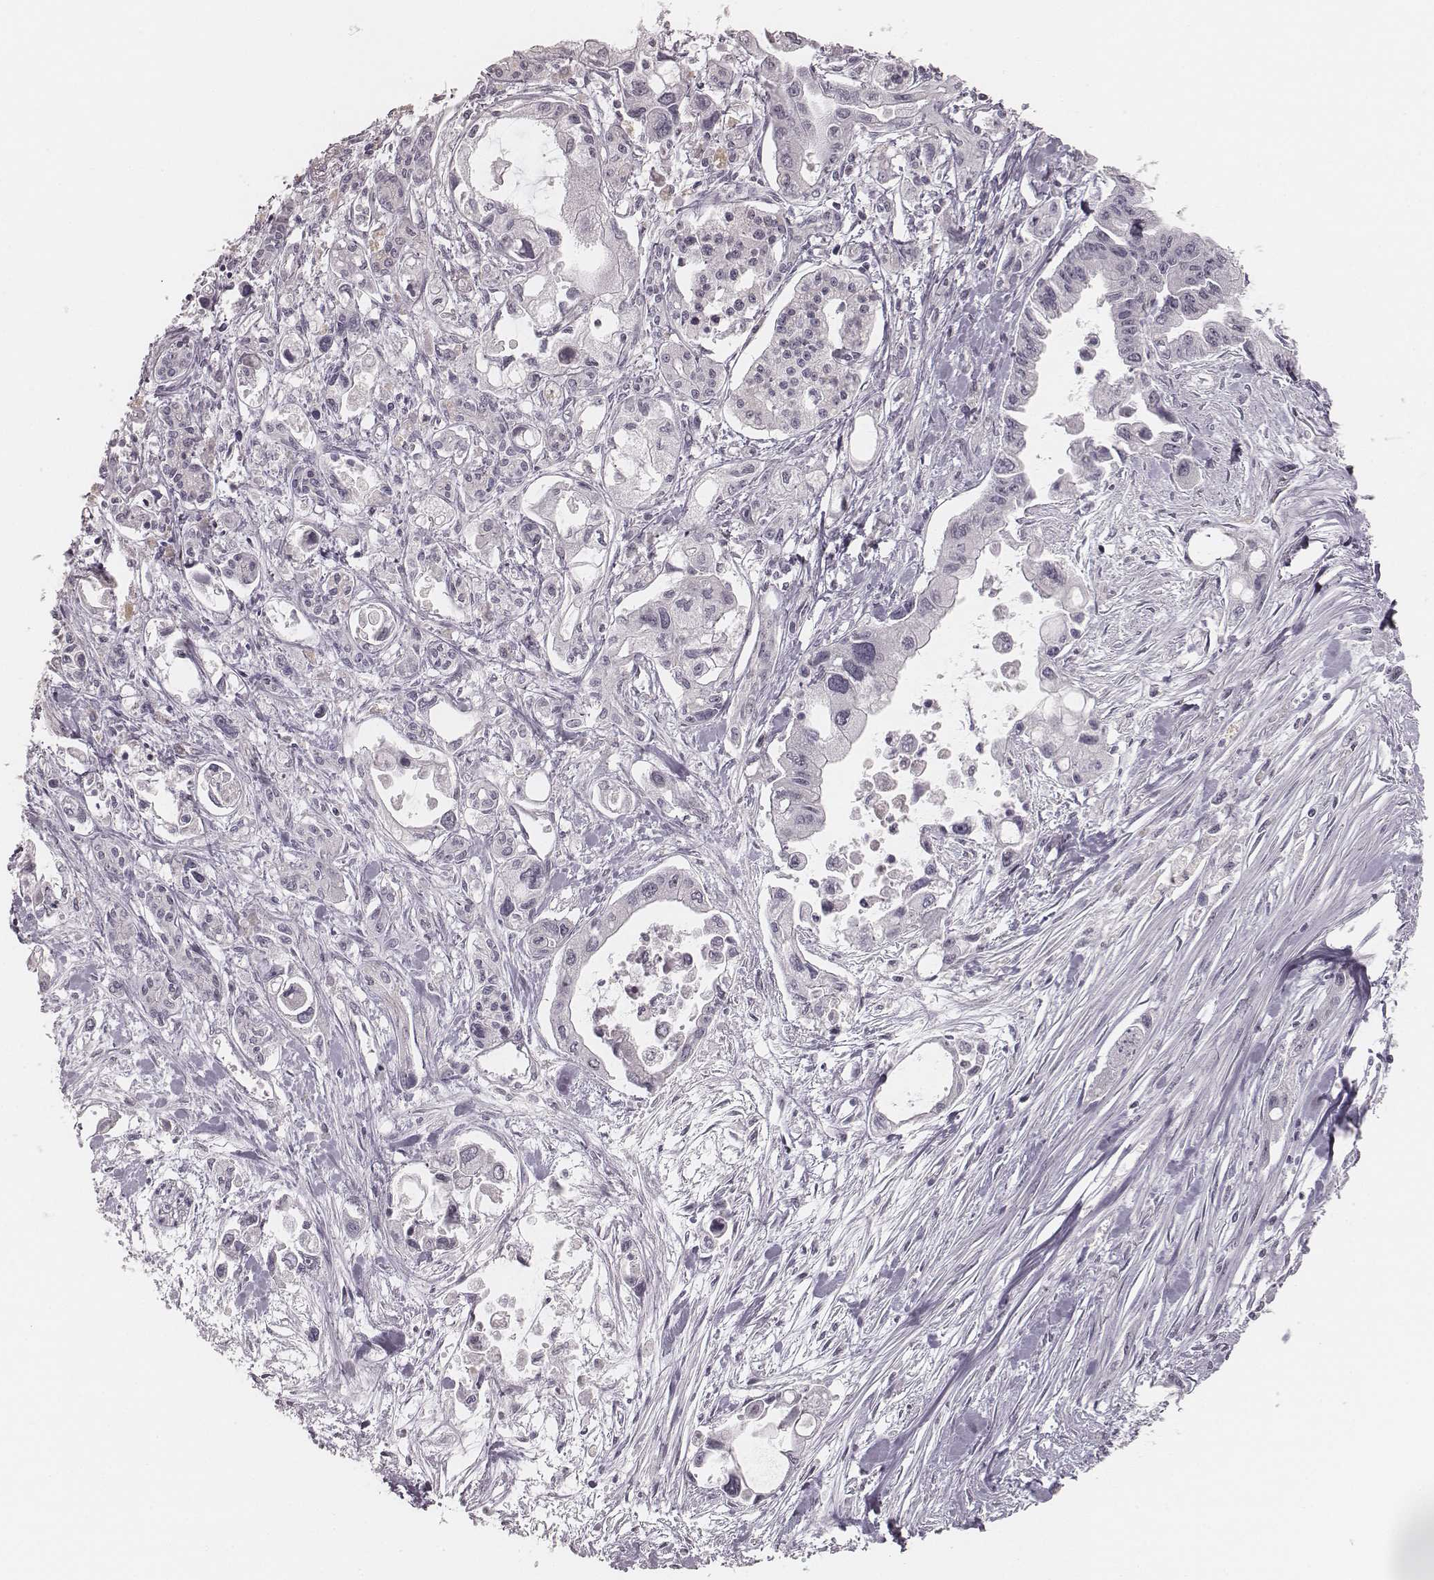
{"staining": {"intensity": "negative", "quantity": "none", "location": "none"}, "tissue": "pancreatic cancer", "cell_type": "Tumor cells", "image_type": "cancer", "snomed": [{"axis": "morphology", "description": "Adenocarcinoma, NOS"}, {"axis": "topography", "description": "Pancreas"}], "caption": "Photomicrograph shows no protein expression in tumor cells of pancreatic cancer (adenocarcinoma) tissue.", "gene": "ACACB", "patient": {"sex": "female", "age": 61}}